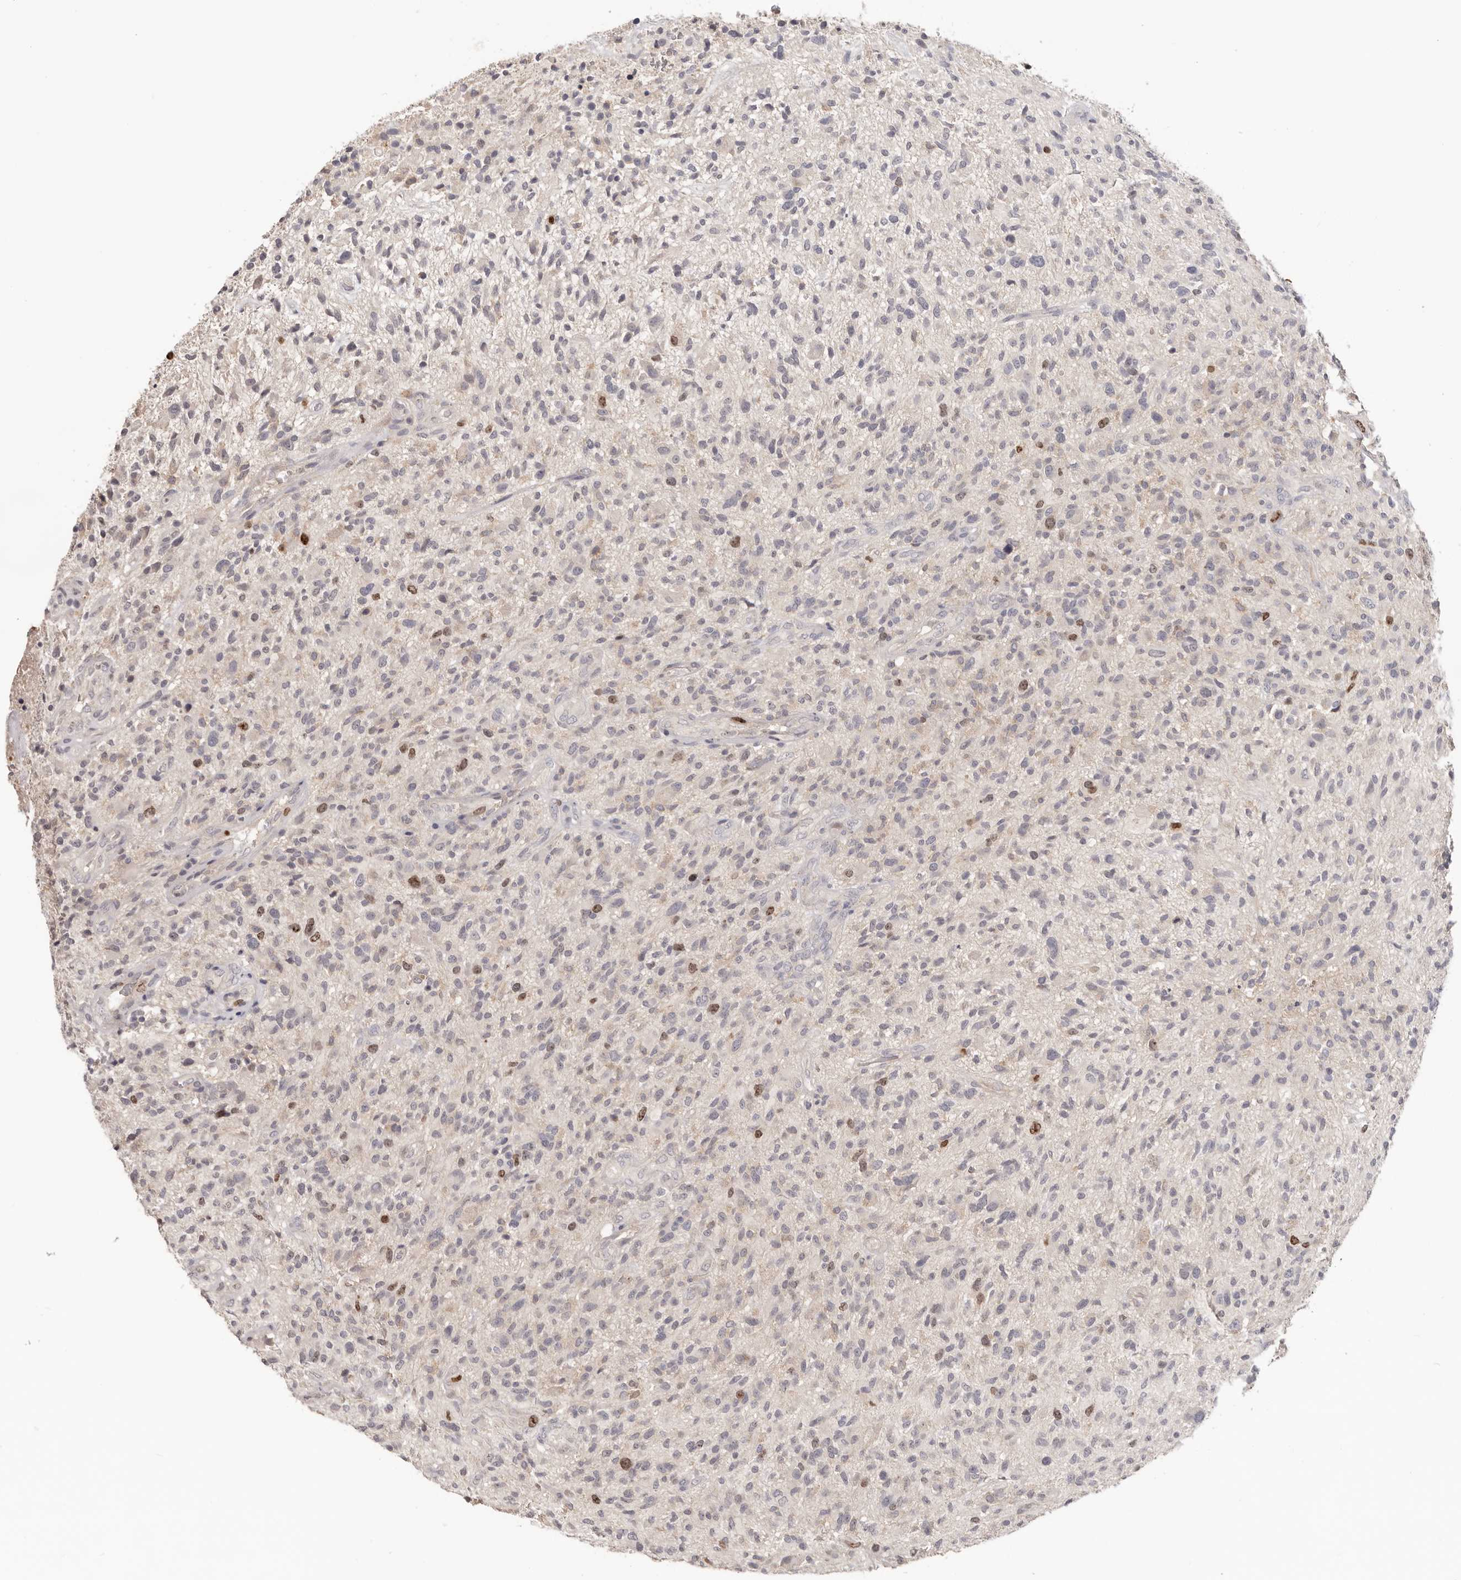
{"staining": {"intensity": "moderate", "quantity": "<25%", "location": "nuclear"}, "tissue": "glioma", "cell_type": "Tumor cells", "image_type": "cancer", "snomed": [{"axis": "morphology", "description": "Glioma, malignant, High grade"}, {"axis": "topography", "description": "Brain"}], "caption": "High-grade glioma (malignant) was stained to show a protein in brown. There is low levels of moderate nuclear positivity in about <25% of tumor cells.", "gene": "CCDC190", "patient": {"sex": "male", "age": 47}}